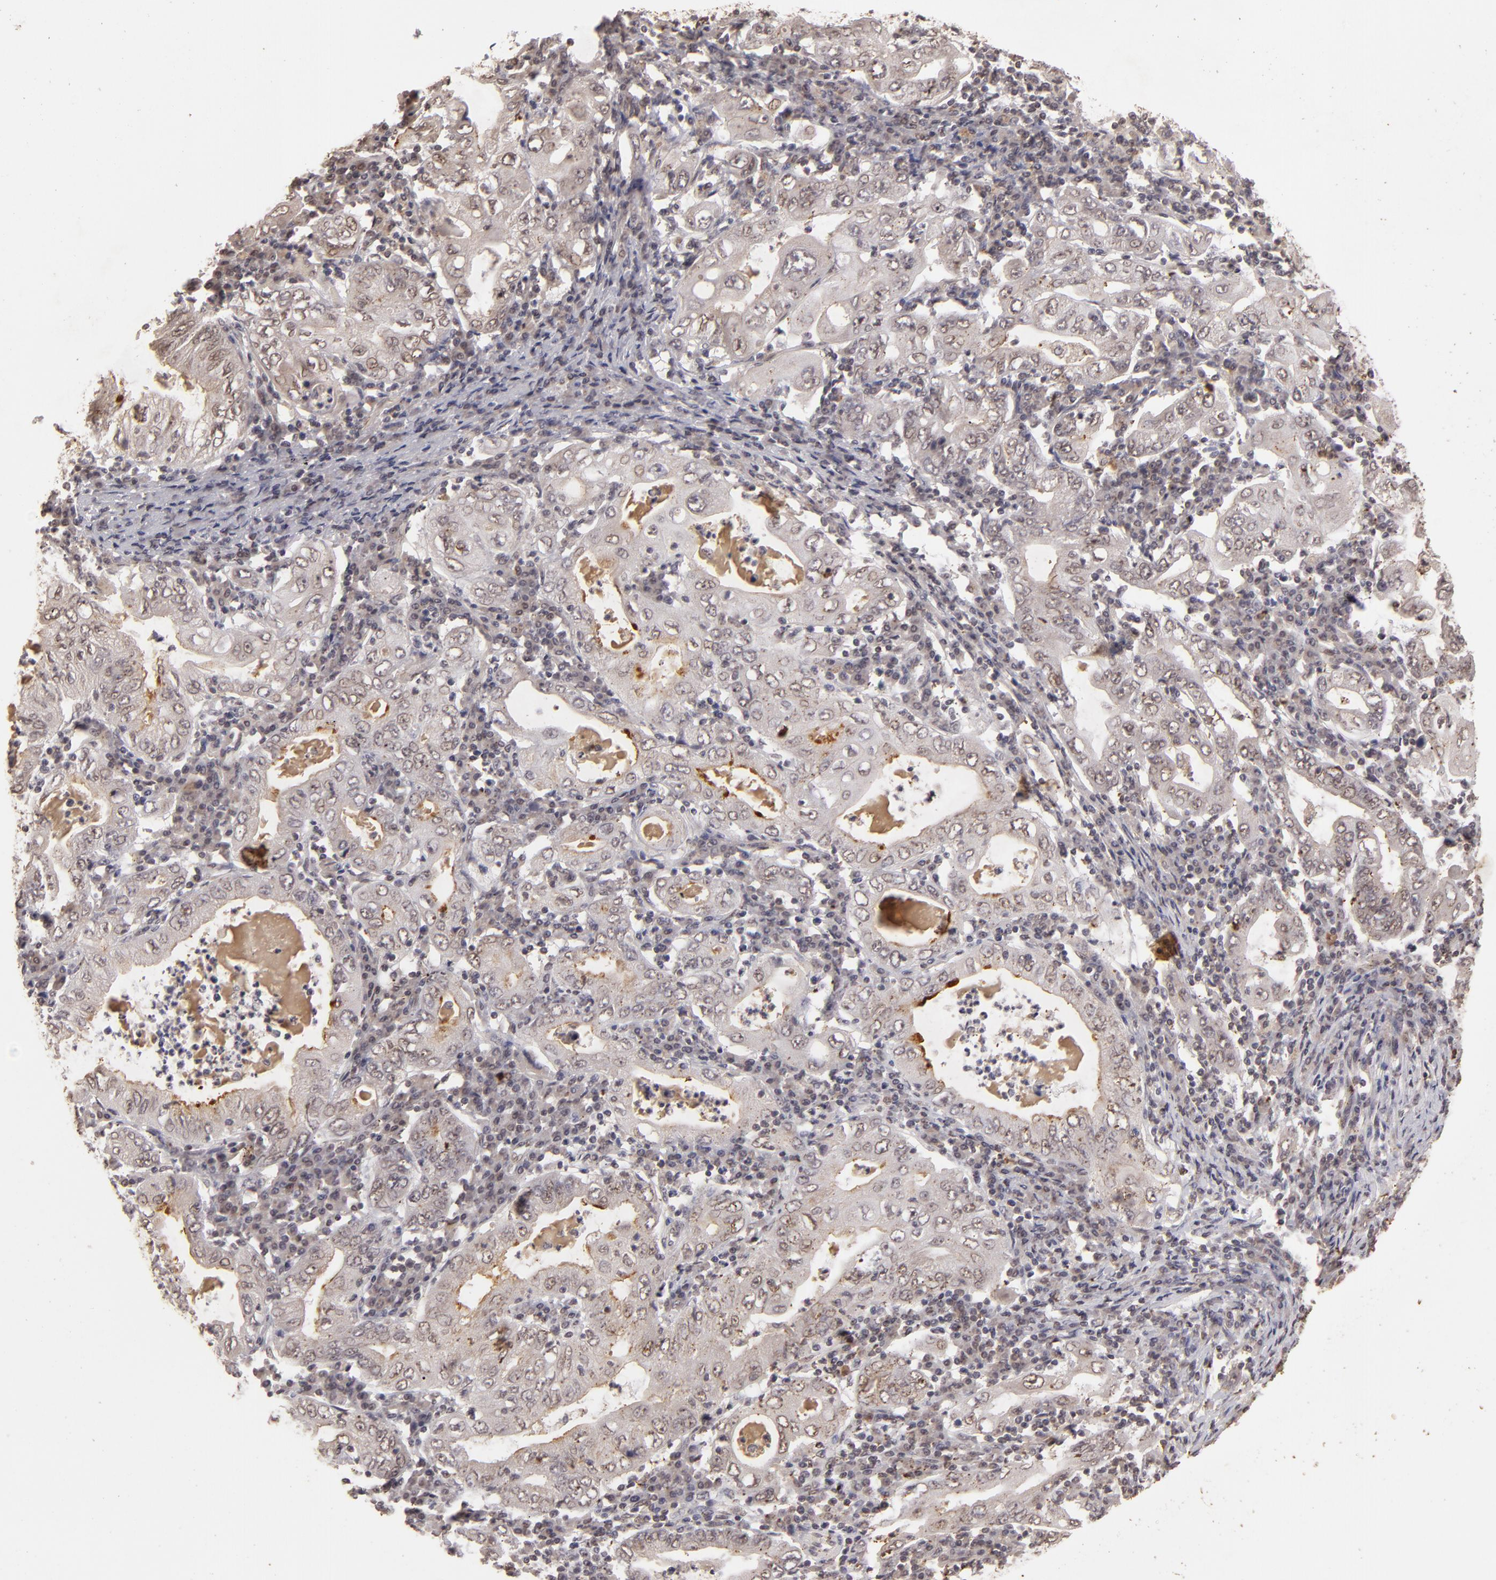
{"staining": {"intensity": "negative", "quantity": "none", "location": "none"}, "tissue": "stomach cancer", "cell_type": "Tumor cells", "image_type": "cancer", "snomed": [{"axis": "morphology", "description": "Normal tissue, NOS"}, {"axis": "morphology", "description": "Adenocarcinoma, NOS"}, {"axis": "topography", "description": "Esophagus"}, {"axis": "topography", "description": "Stomach, upper"}, {"axis": "topography", "description": "Peripheral nerve tissue"}], "caption": "Immunohistochemistry image of neoplastic tissue: human stomach adenocarcinoma stained with DAB (3,3'-diaminobenzidine) displays no significant protein staining in tumor cells.", "gene": "DFFA", "patient": {"sex": "male", "age": 62}}